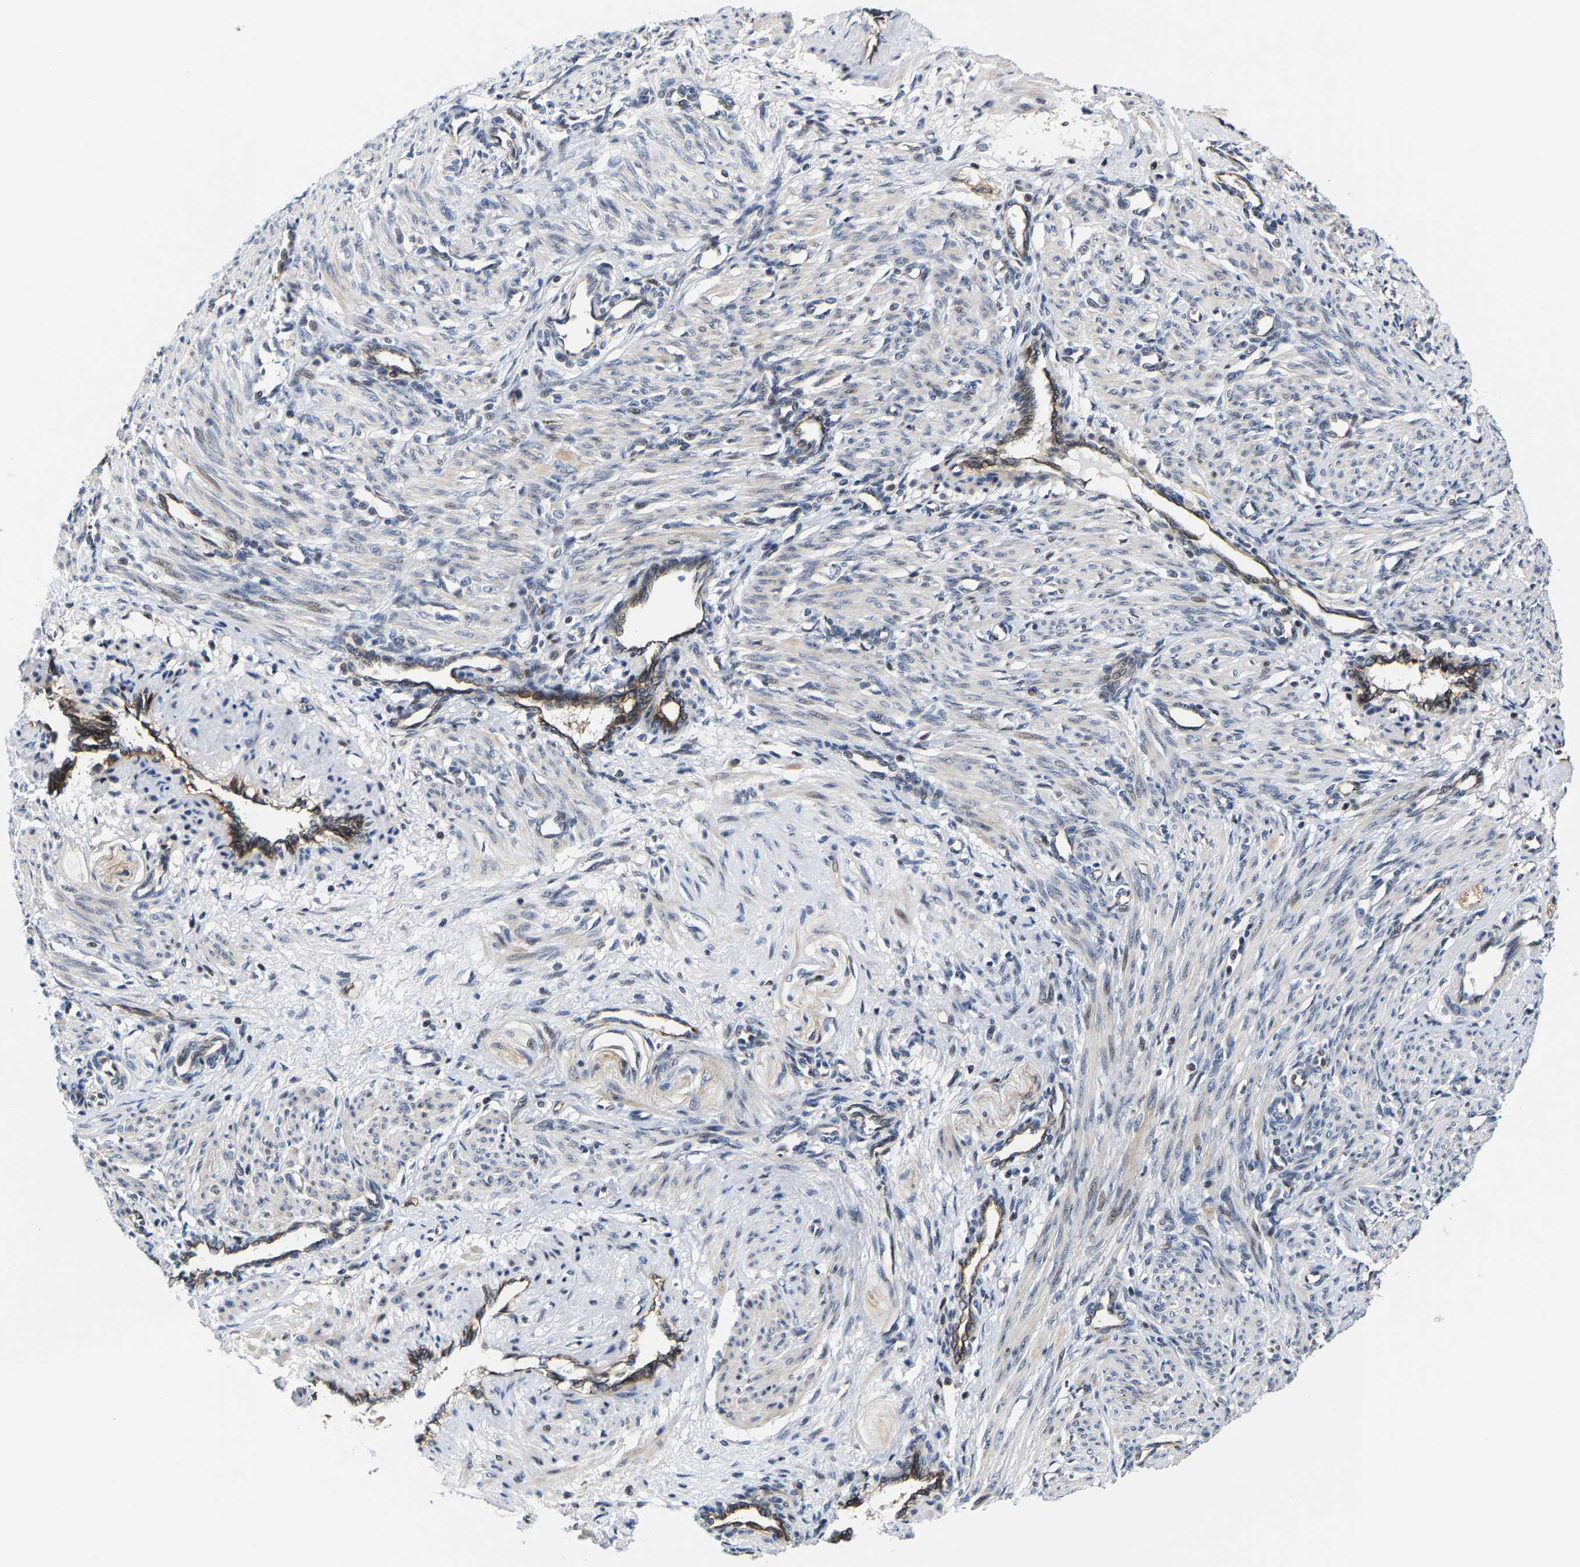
{"staining": {"intensity": "weak", "quantity": "25%-75%", "location": "cytoplasmic/membranous"}, "tissue": "smooth muscle", "cell_type": "Smooth muscle cells", "image_type": "normal", "snomed": [{"axis": "morphology", "description": "Normal tissue, NOS"}, {"axis": "topography", "description": "Endometrium"}], "caption": "DAB immunohistochemical staining of benign human smooth muscle exhibits weak cytoplasmic/membranous protein staining in approximately 25%-75% of smooth muscle cells.", "gene": "GTPBP10", "patient": {"sex": "female", "age": 33}}